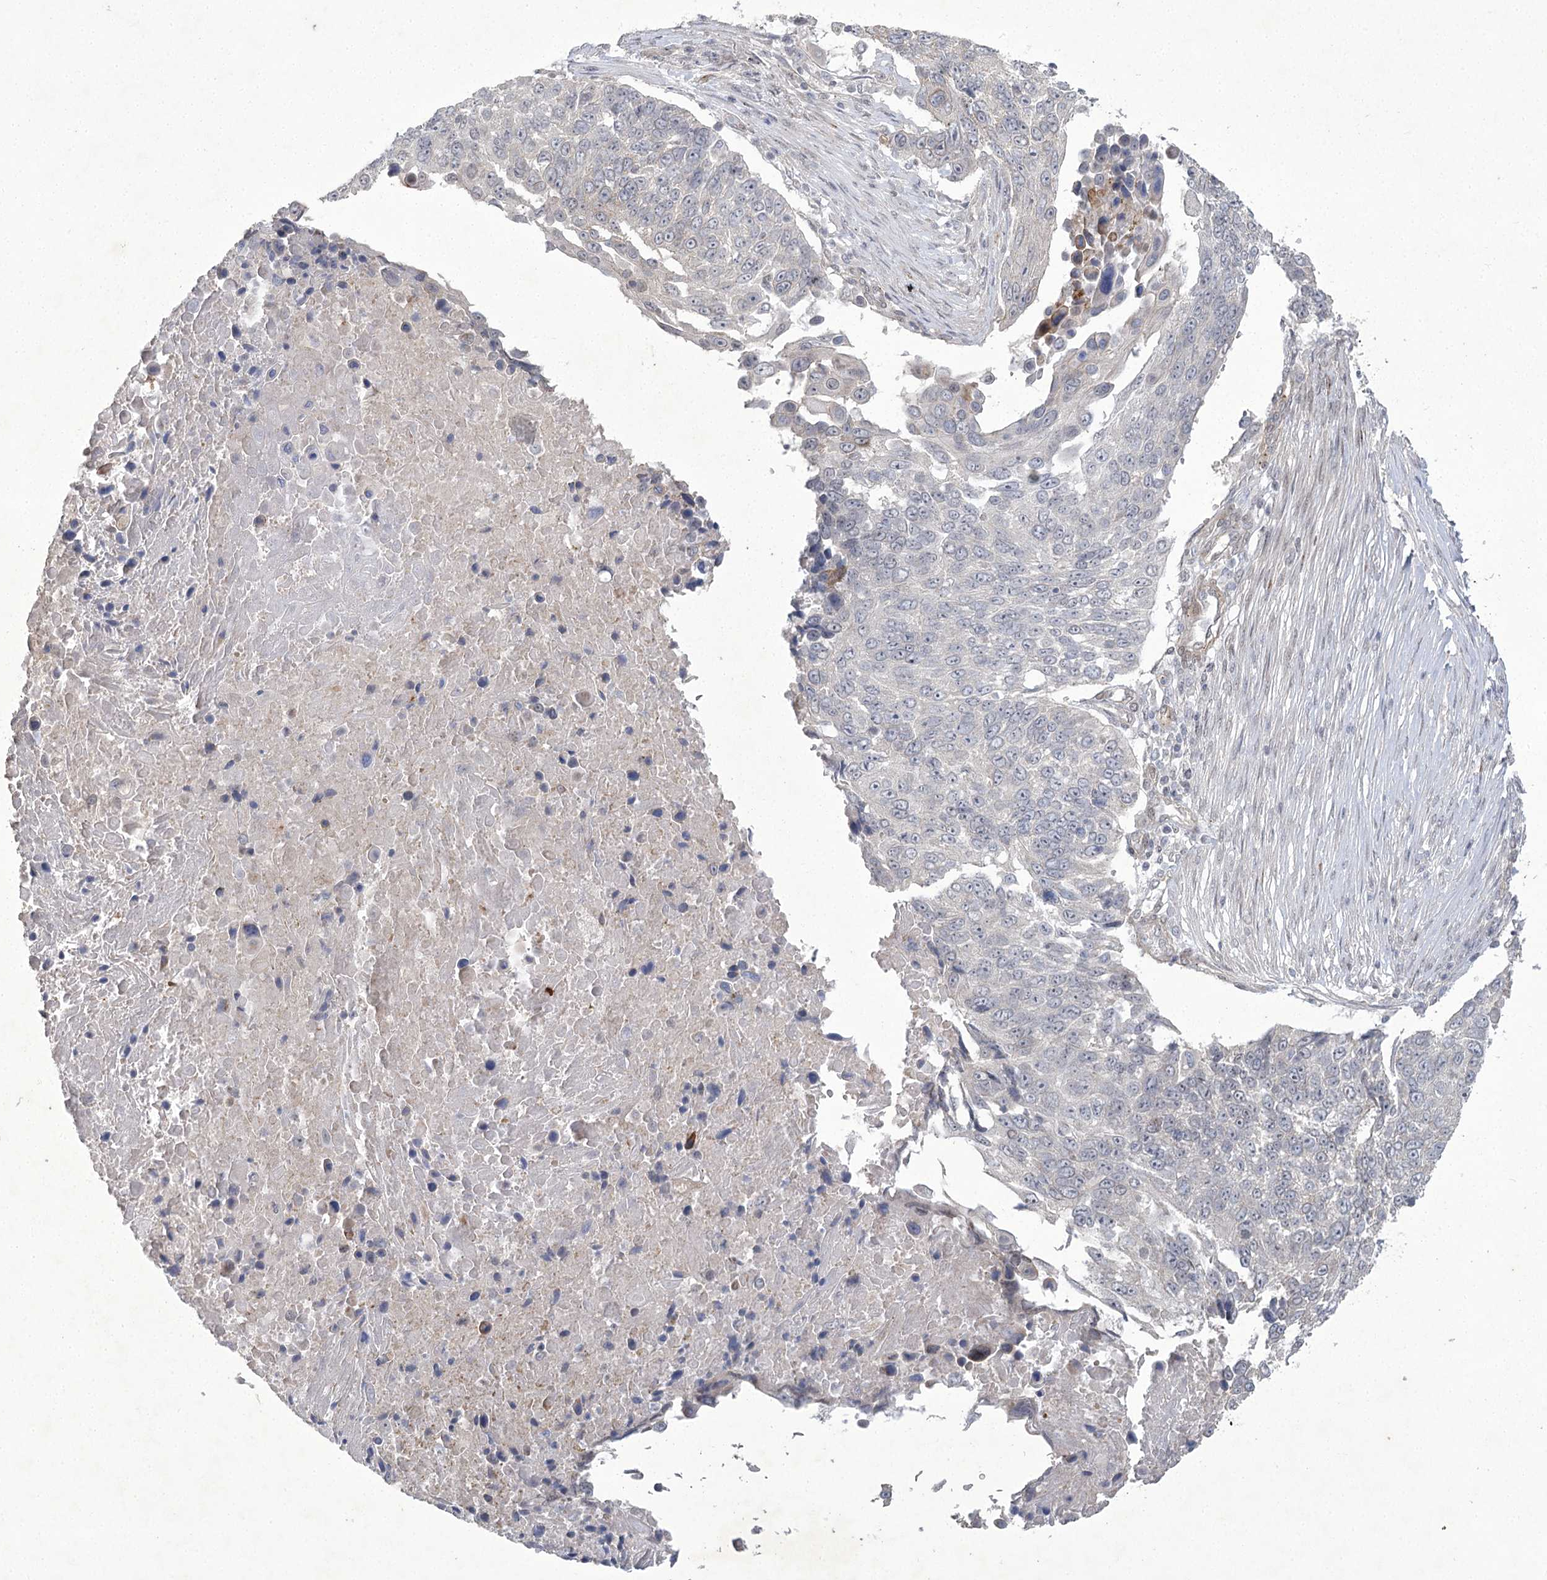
{"staining": {"intensity": "negative", "quantity": "none", "location": "none"}, "tissue": "lung cancer", "cell_type": "Tumor cells", "image_type": "cancer", "snomed": [{"axis": "morphology", "description": "Squamous cell carcinoma, NOS"}, {"axis": "topography", "description": "Lung"}], "caption": "This is an immunohistochemistry image of human lung cancer (squamous cell carcinoma). There is no positivity in tumor cells.", "gene": "AMTN", "patient": {"sex": "male", "age": 66}}